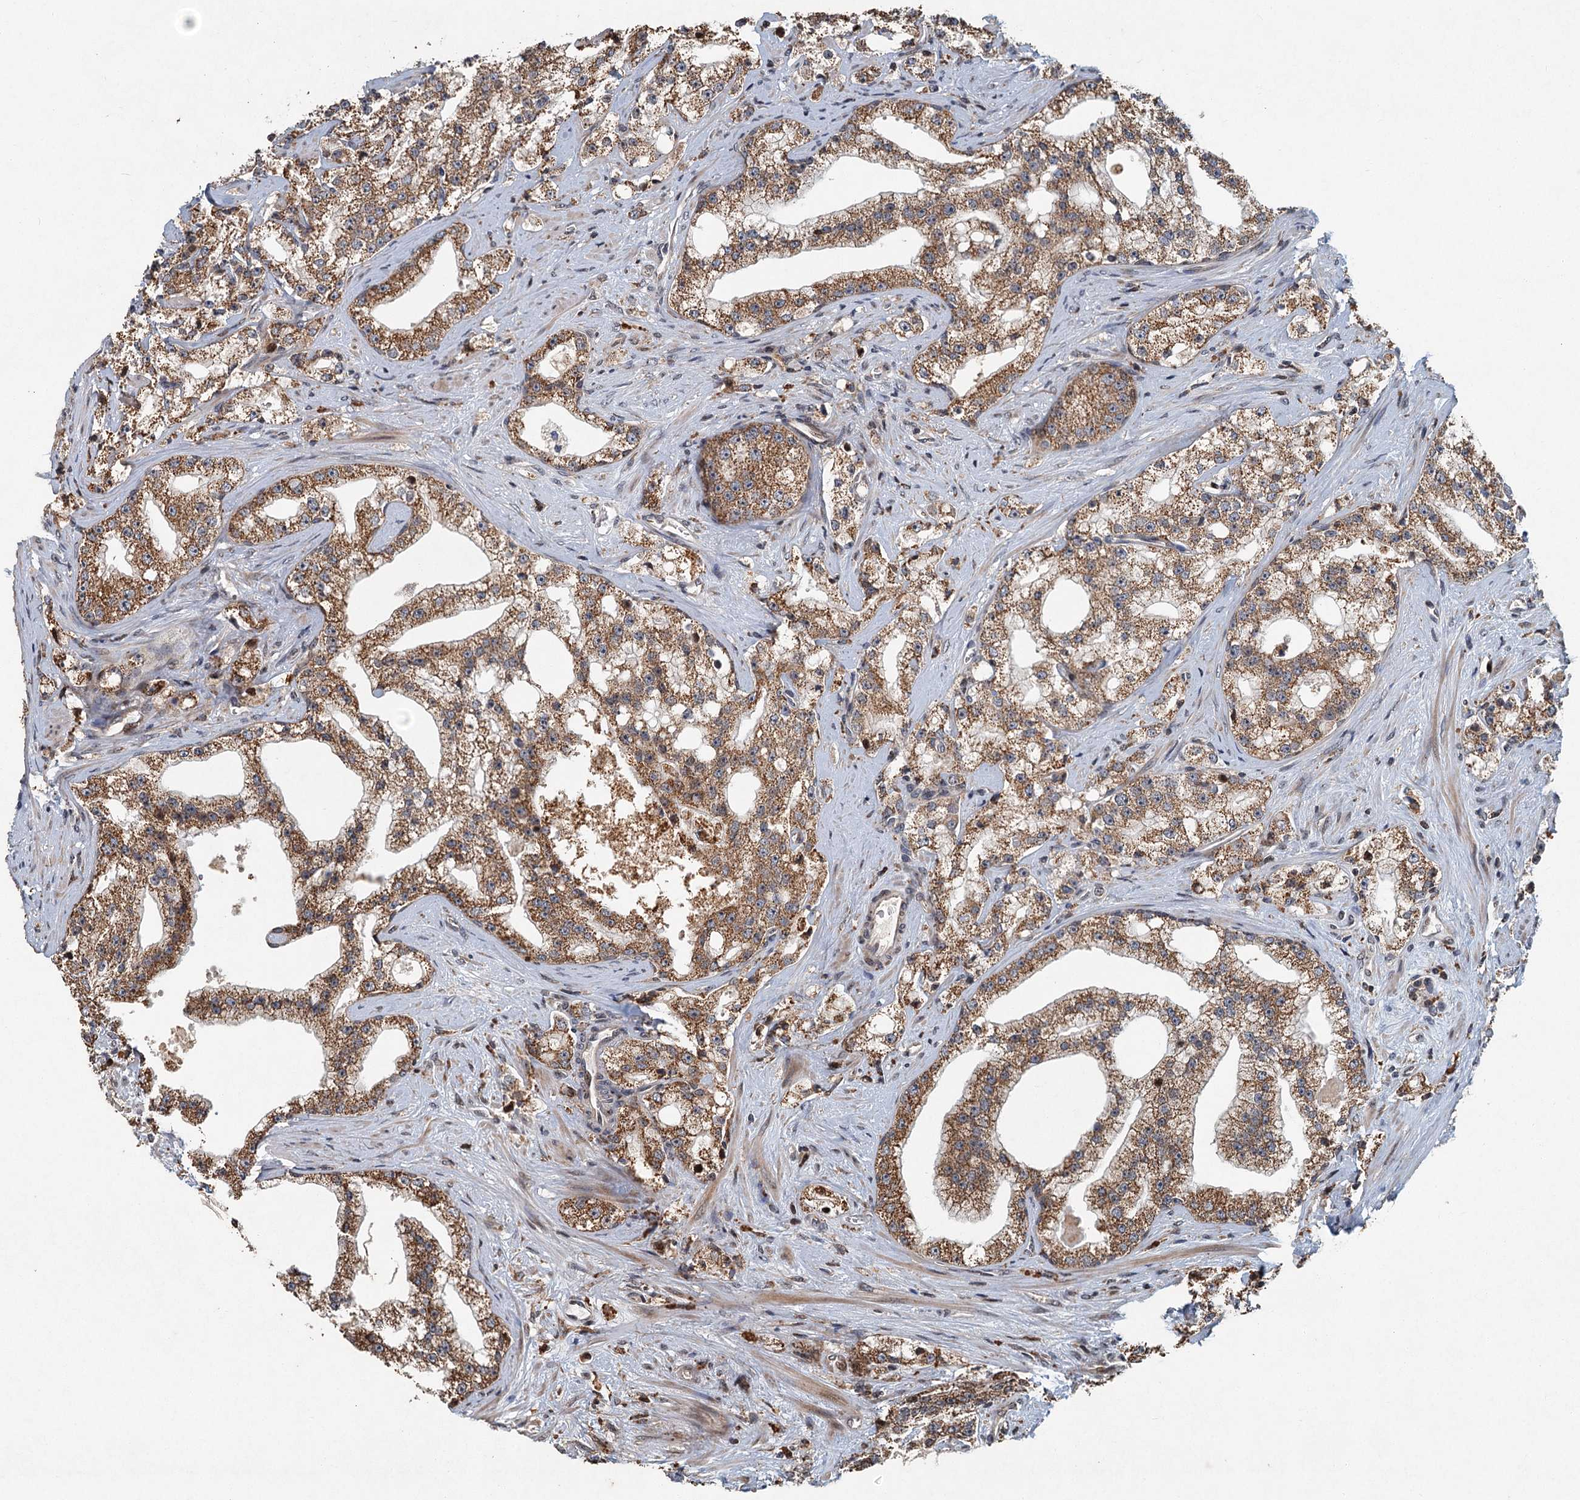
{"staining": {"intensity": "moderate", "quantity": ">75%", "location": "cytoplasmic/membranous"}, "tissue": "prostate cancer", "cell_type": "Tumor cells", "image_type": "cancer", "snomed": [{"axis": "morphology", "description": "Adenocarcinoma, High grade"}, {"axis": "topography", "description": "Prostate"}], "caption": "About >75% of tumor cells in human prostate cancer (adenocarcinoma (high-grade)) demonstrate moderate cytoplasmic/membranous protein positivity as visualized by brown immunohistochemical staining.", "gene": "SRPX2", "patient": {"sex": "male", "age": 64}}